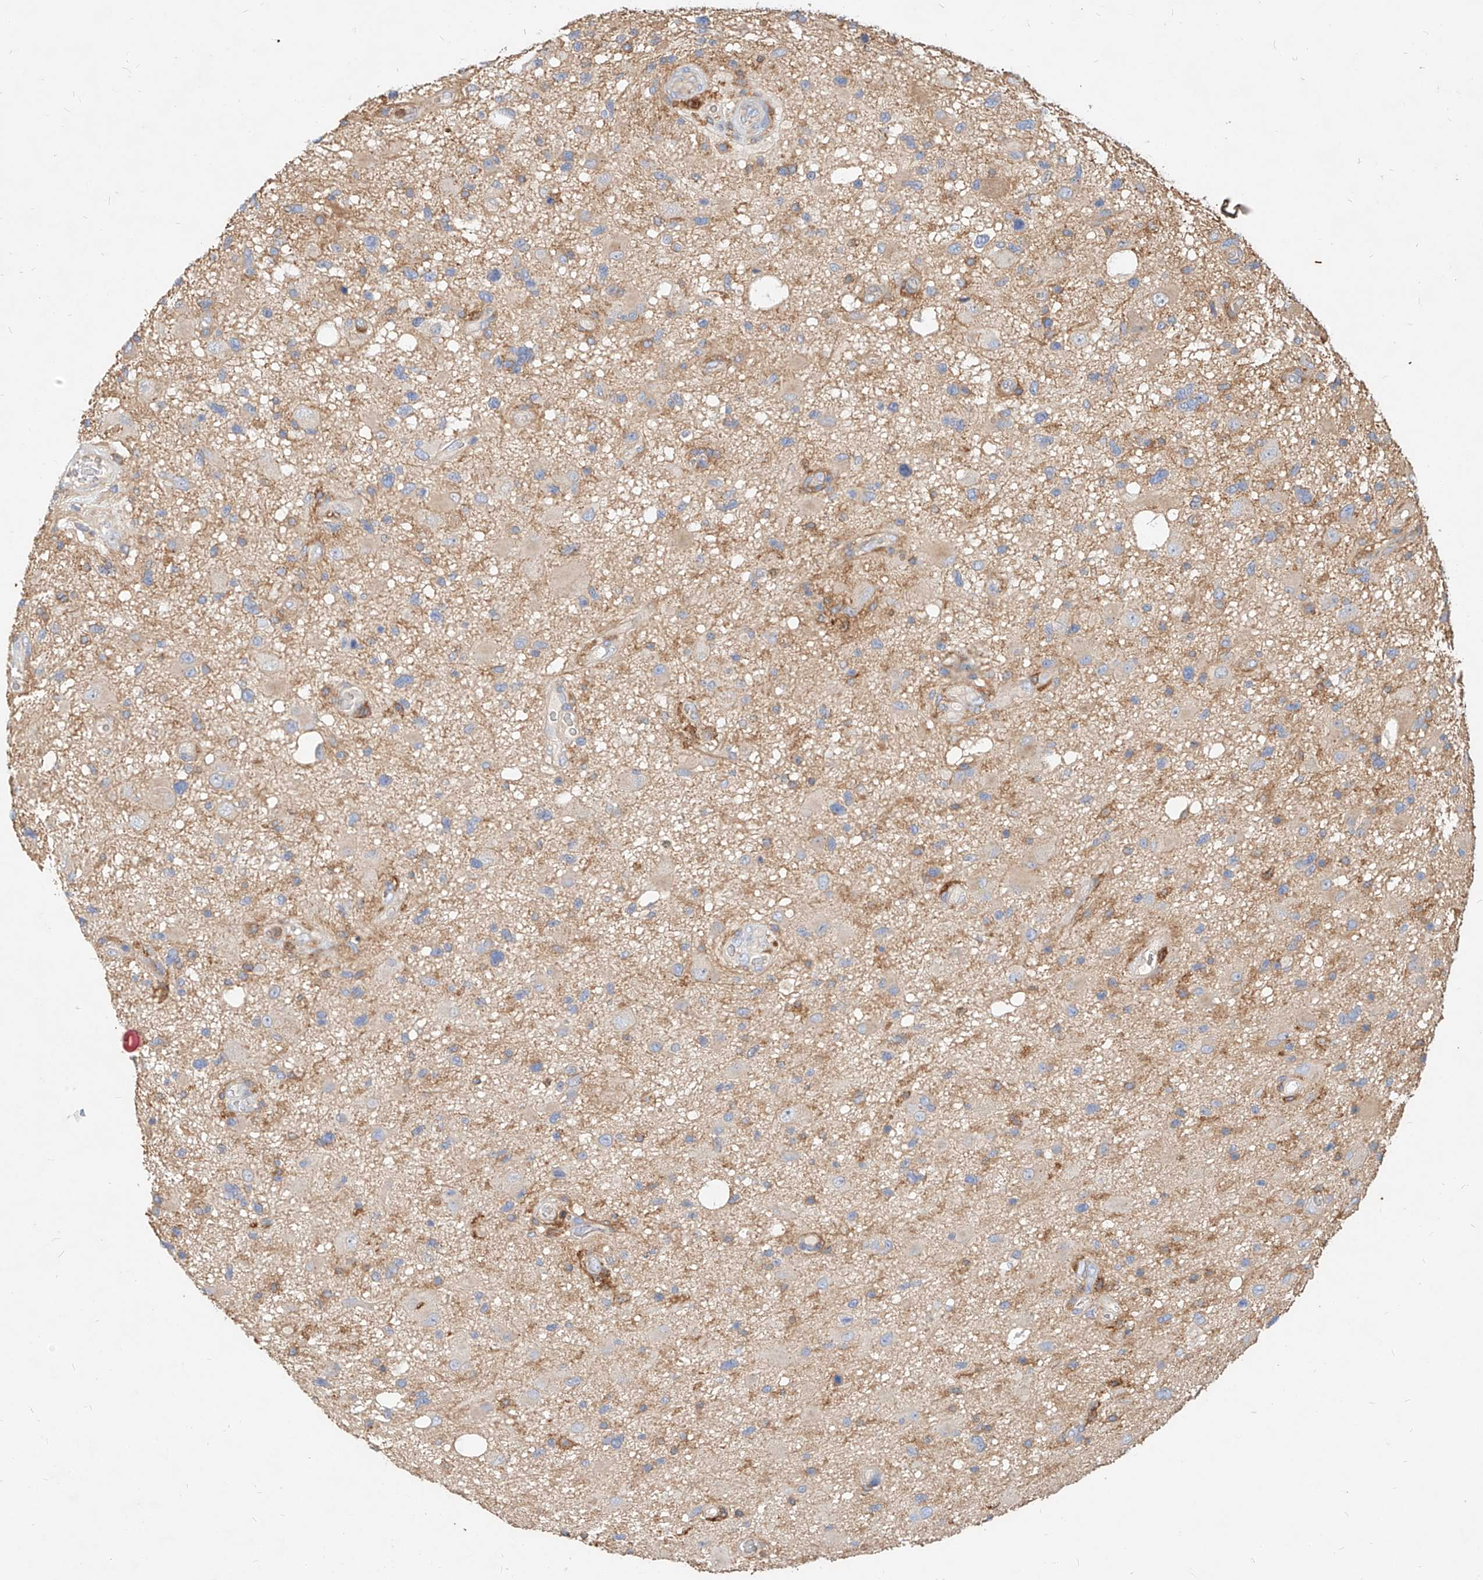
{"staining": {"intensity": "negative", "quantity": "none", "location": "none"}, "tissue": "glioma", "cell_type": "Tumor cells", "image_type": "cancer", "snomed": [{"axis": "morphology", "description": "Glioma, malignant, High grade"}, {"axis": "topography", "description": "Brain"}], "caption": "An IHC photomicrograph of high-grade glioma (malignant) is shown. There is no staining in tumor cells of high-grade glioma (malignant). The staining is performed using DAB brown chromogen with nuclei counter-stained in using hematoxylin.", "gene": "NFAM1", "patient": {"sex": "male", "age": 33}}